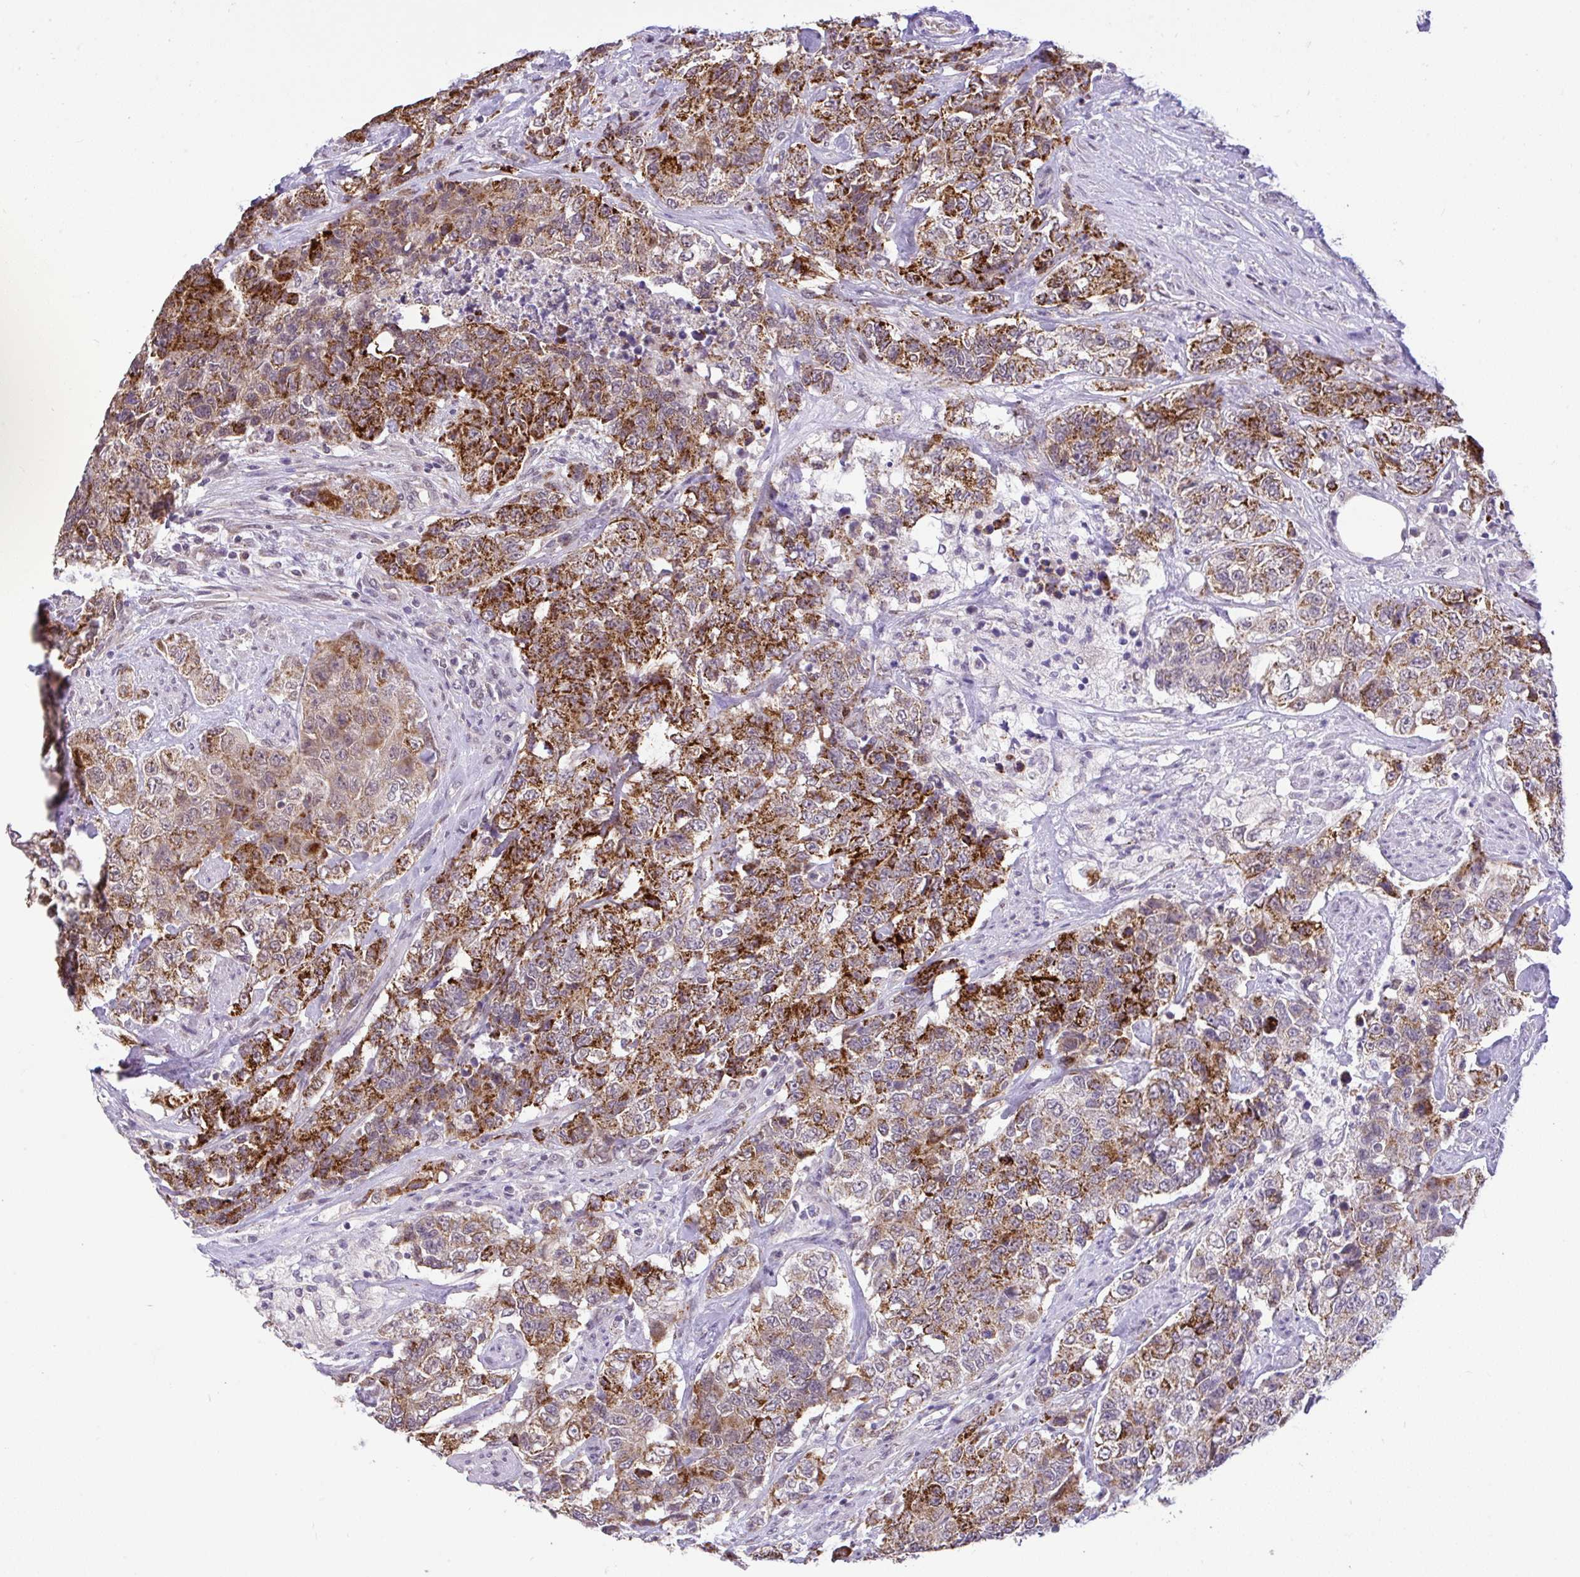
{"staining": {"intensity": "strong", "quantity": ">75%", "location": "cytoplasmic/membranous"}, "tissue": "urothelial cancer", "cell_type": "Tumor cells", "image_type": "cancer", "snomed": [{"axis": "morphology", "description": "Urothelial carcinoma, High grade"}, {"axis": "topography", "description": "Urinary bladder"}], "caption": "A histopathology image of high-grade urothelial carcinoma stained for a protein demonstrates strong cytoplasmic/membranous brown staining in tumor cells. Ihc stains the protein in brown and the nuclei are stained blue.", "gene": "PYCR2", "patient": {"sex": "female", "age": 78}}